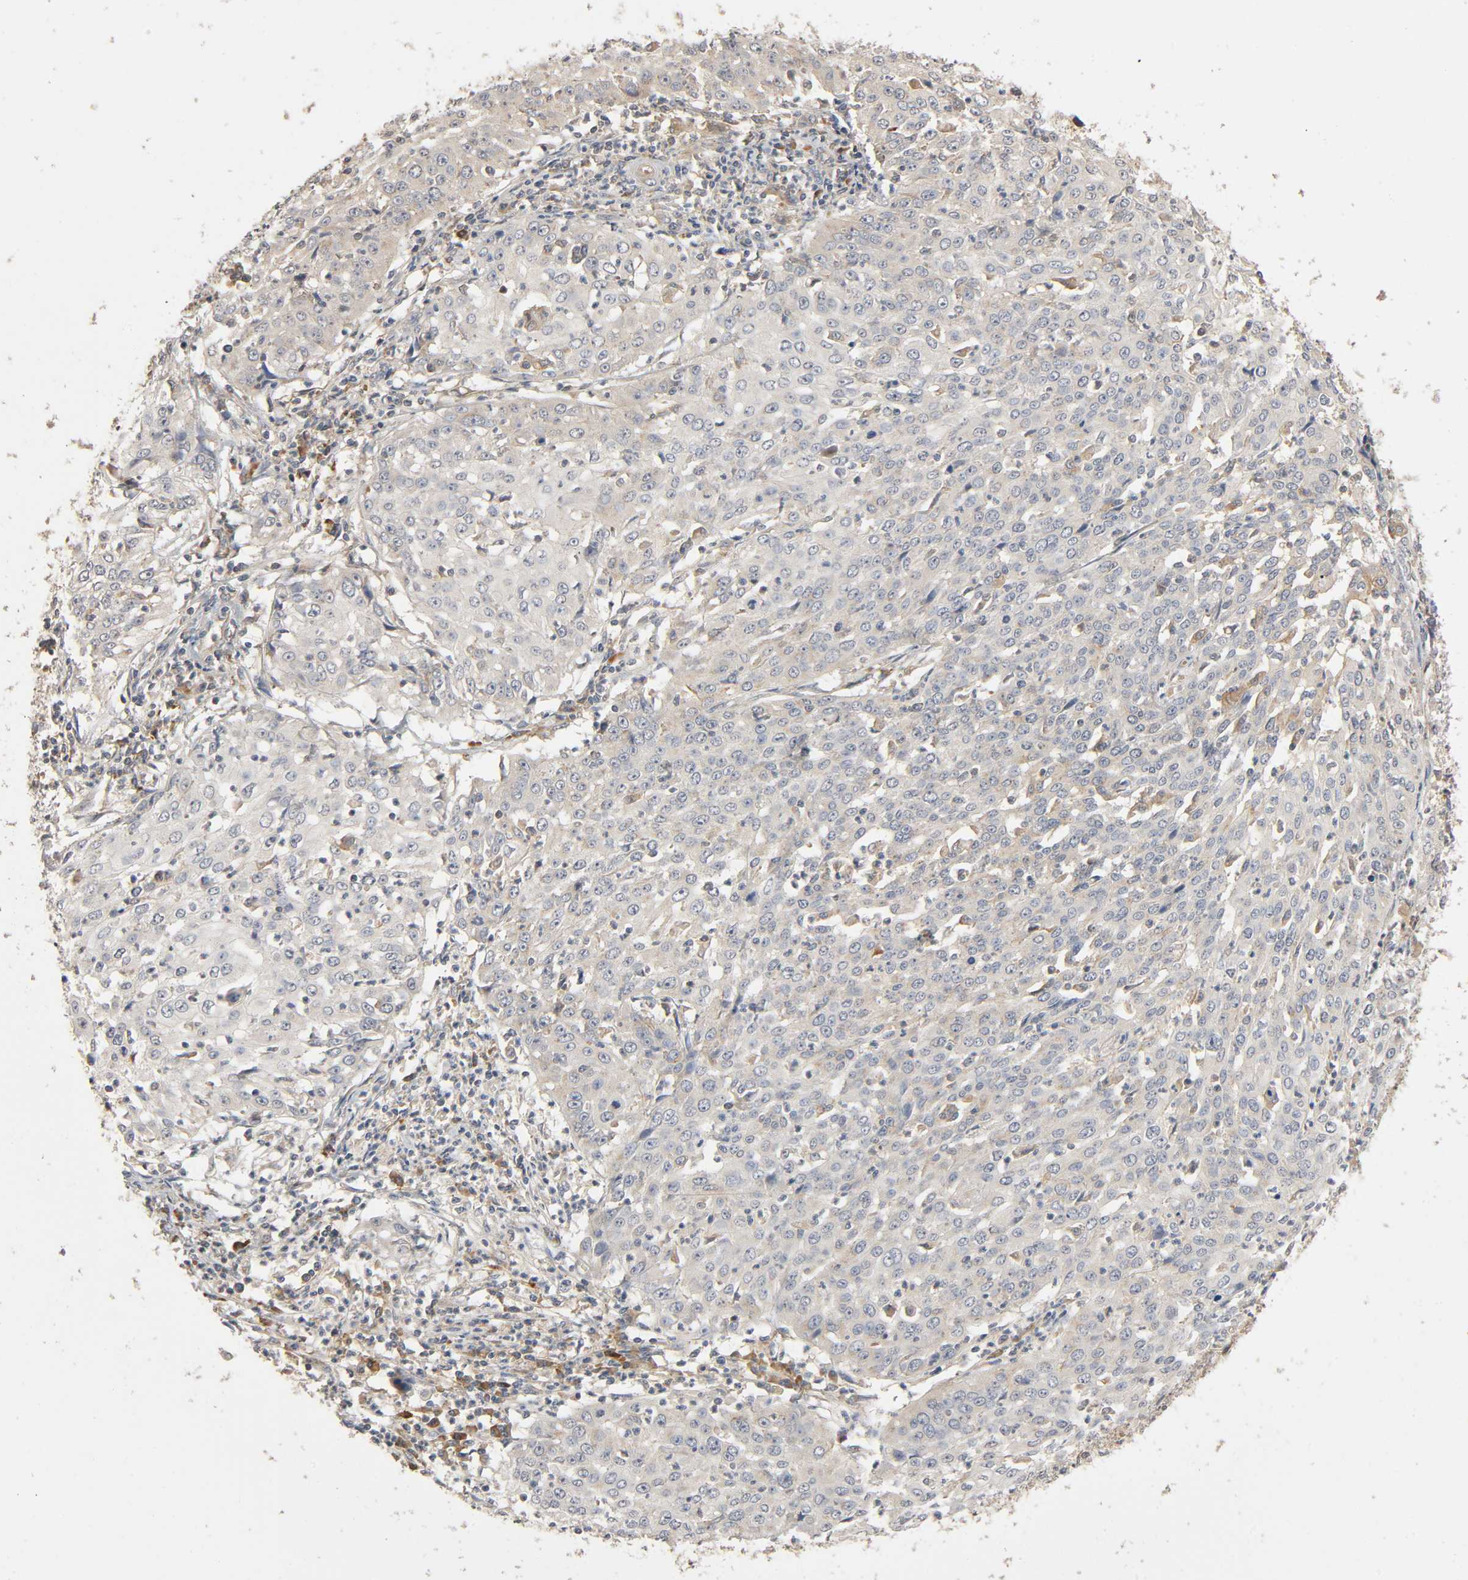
{"staining": {"intensity": "negative", "quantity": "none", "location": "none"}, "tissue": "cervical cancer", "cell_type": "Tumor cells", "image_type": "cancer", "snomed": [{"axis": "morphology", "description": "Squamous cell carcinoma, NOS"}, {"axis": "topography", "description": "Cervix"}], "caption": "DAB (3,3'-diaminobenzidine) immunohistochemical staining of cervical cancer (squamous cell carcinoma) displays no significant expression in tumor cells.", "gene": "SGSM1", "patient": {"sex": "female", "age": 39}}